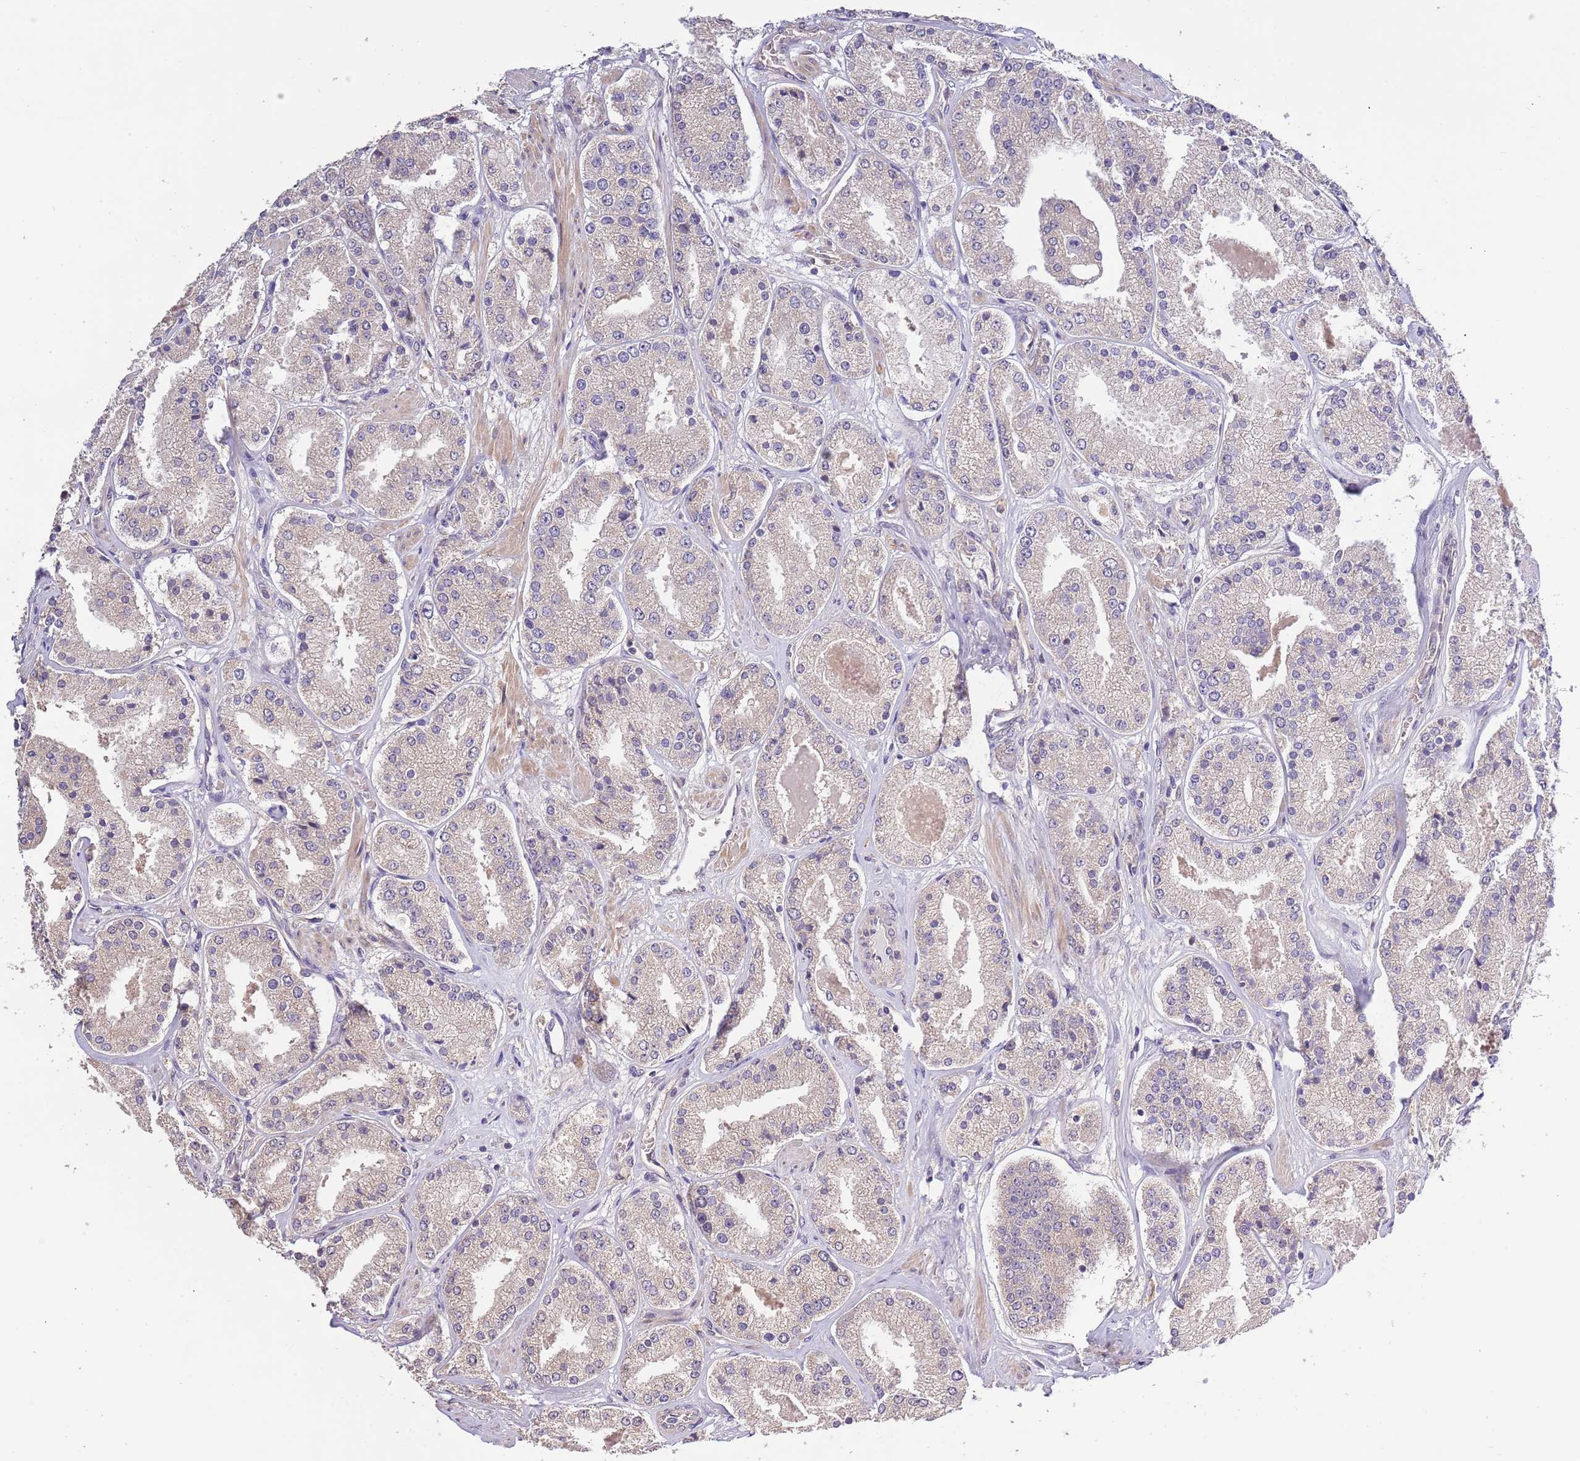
{"staining": {"intensity": "negative", "quantity": "none", "location": "none"}, "tissue": "prostate cancer", "cell_type": "Tumor cells", "image_type": "cancer", "snomed": [{"axis": "morphology", "description": "Adenocarcinoma, High grade"}, {"axis": "topography", "description": "Prostate"}], "caption": "Adenocarcinoma (high-grade) (prostate) stained for a protein using IHC exhibits no expression tumor cells.", "gene": "LIPJ", "patient": {"sex": "male", "age": 63}}